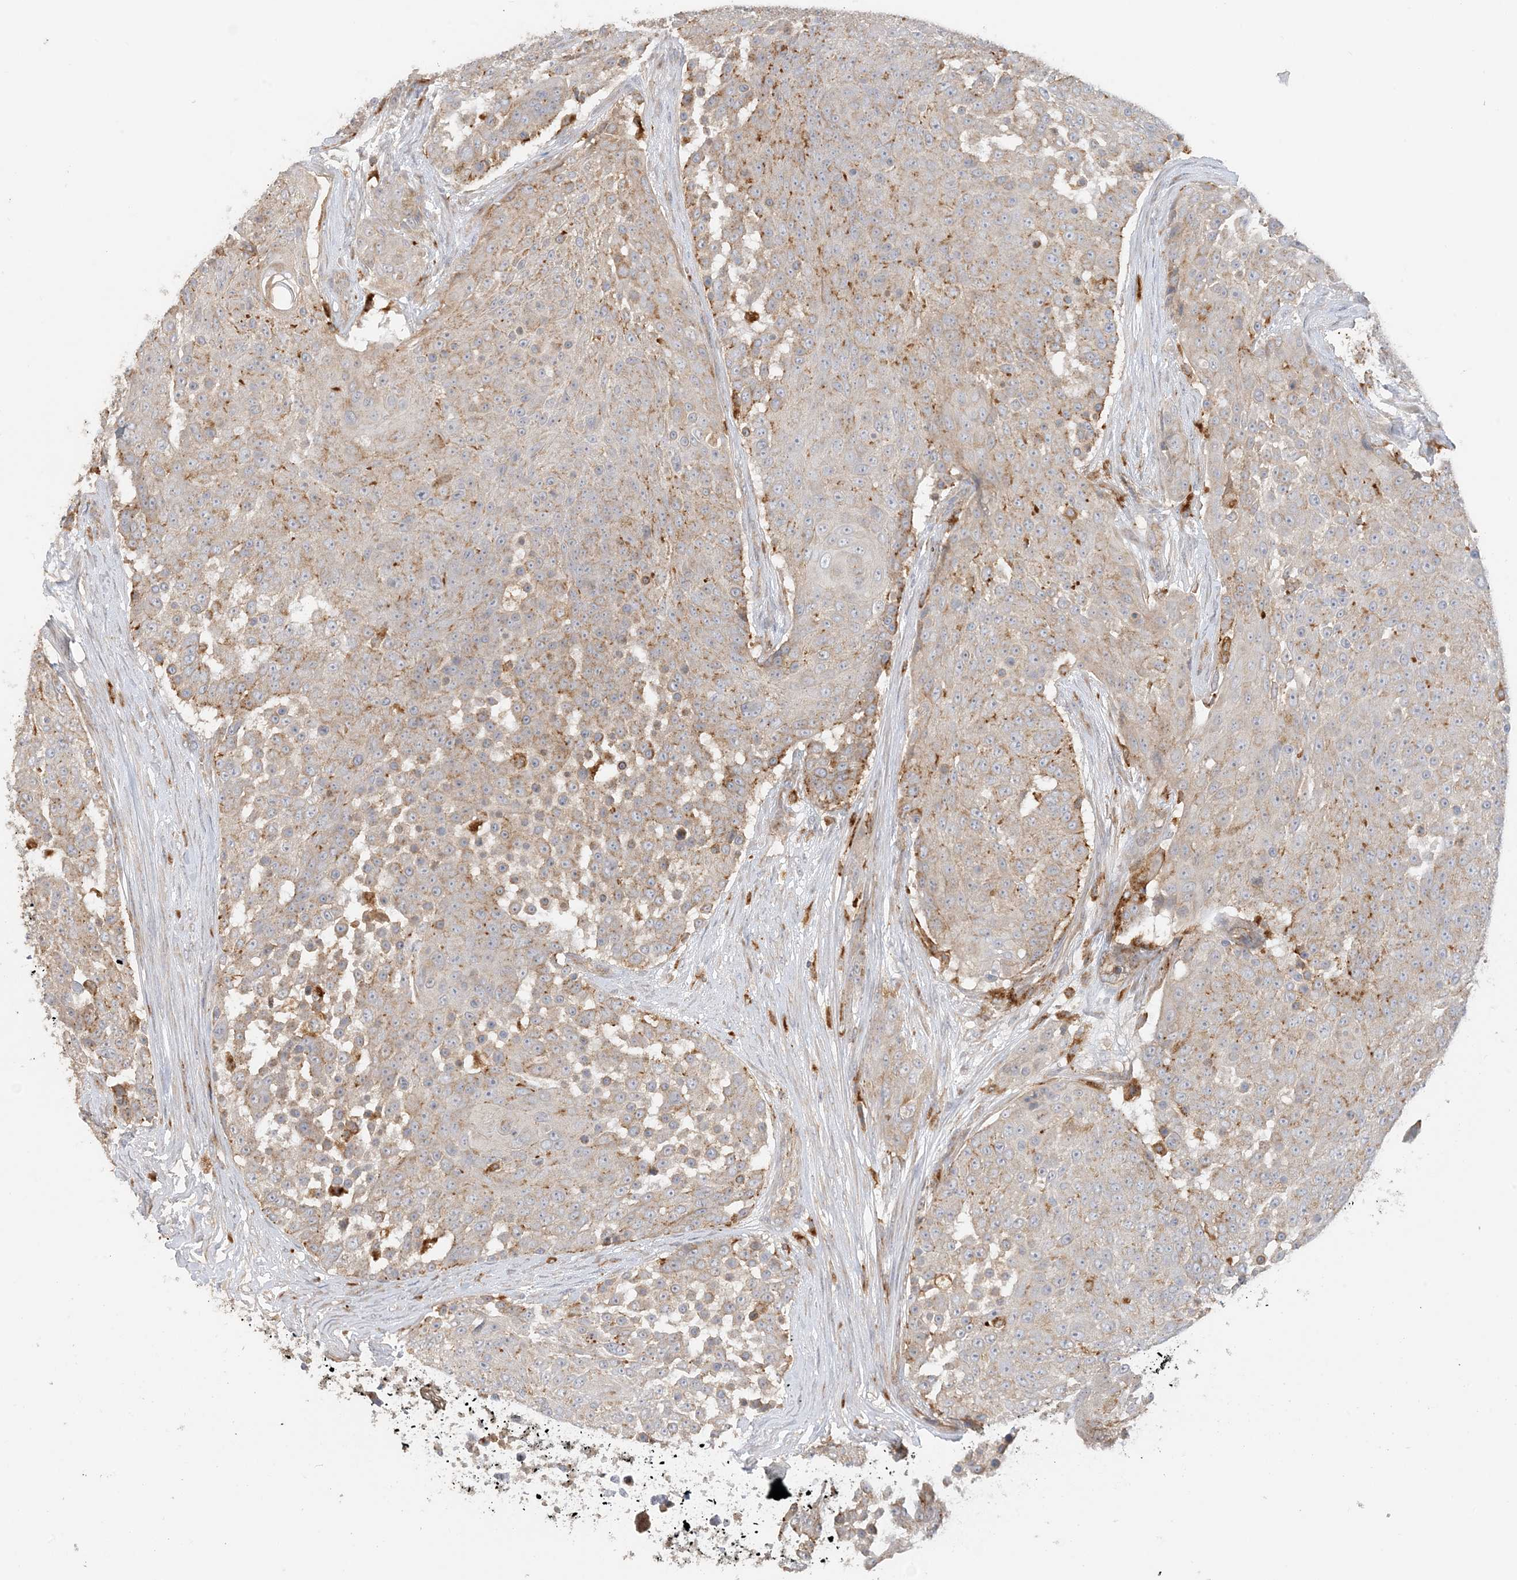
{"staining": {"intensity": "weak", "quantity": ">75%", "location": "cytoplasmic/membranous"}, "tissue": "urothelial cancer", "cell_type": "Tumor cells", "image_type": "cancer", "snomed": [{"axis": "morphology", "description": "Urothelial carcinoma, High grade"}, {"axis": "topography", "description": "Urinary bladder"}], "caption": "A high-resolution histopathology image shows immunohistochemistry staining of urothelial cancer, which displays weak cytoplasmic/membranous positivity in approximately >75% of tumor cells.", "gene": "SPPL2A", "patient": {"sex": "female", "age": 63}}